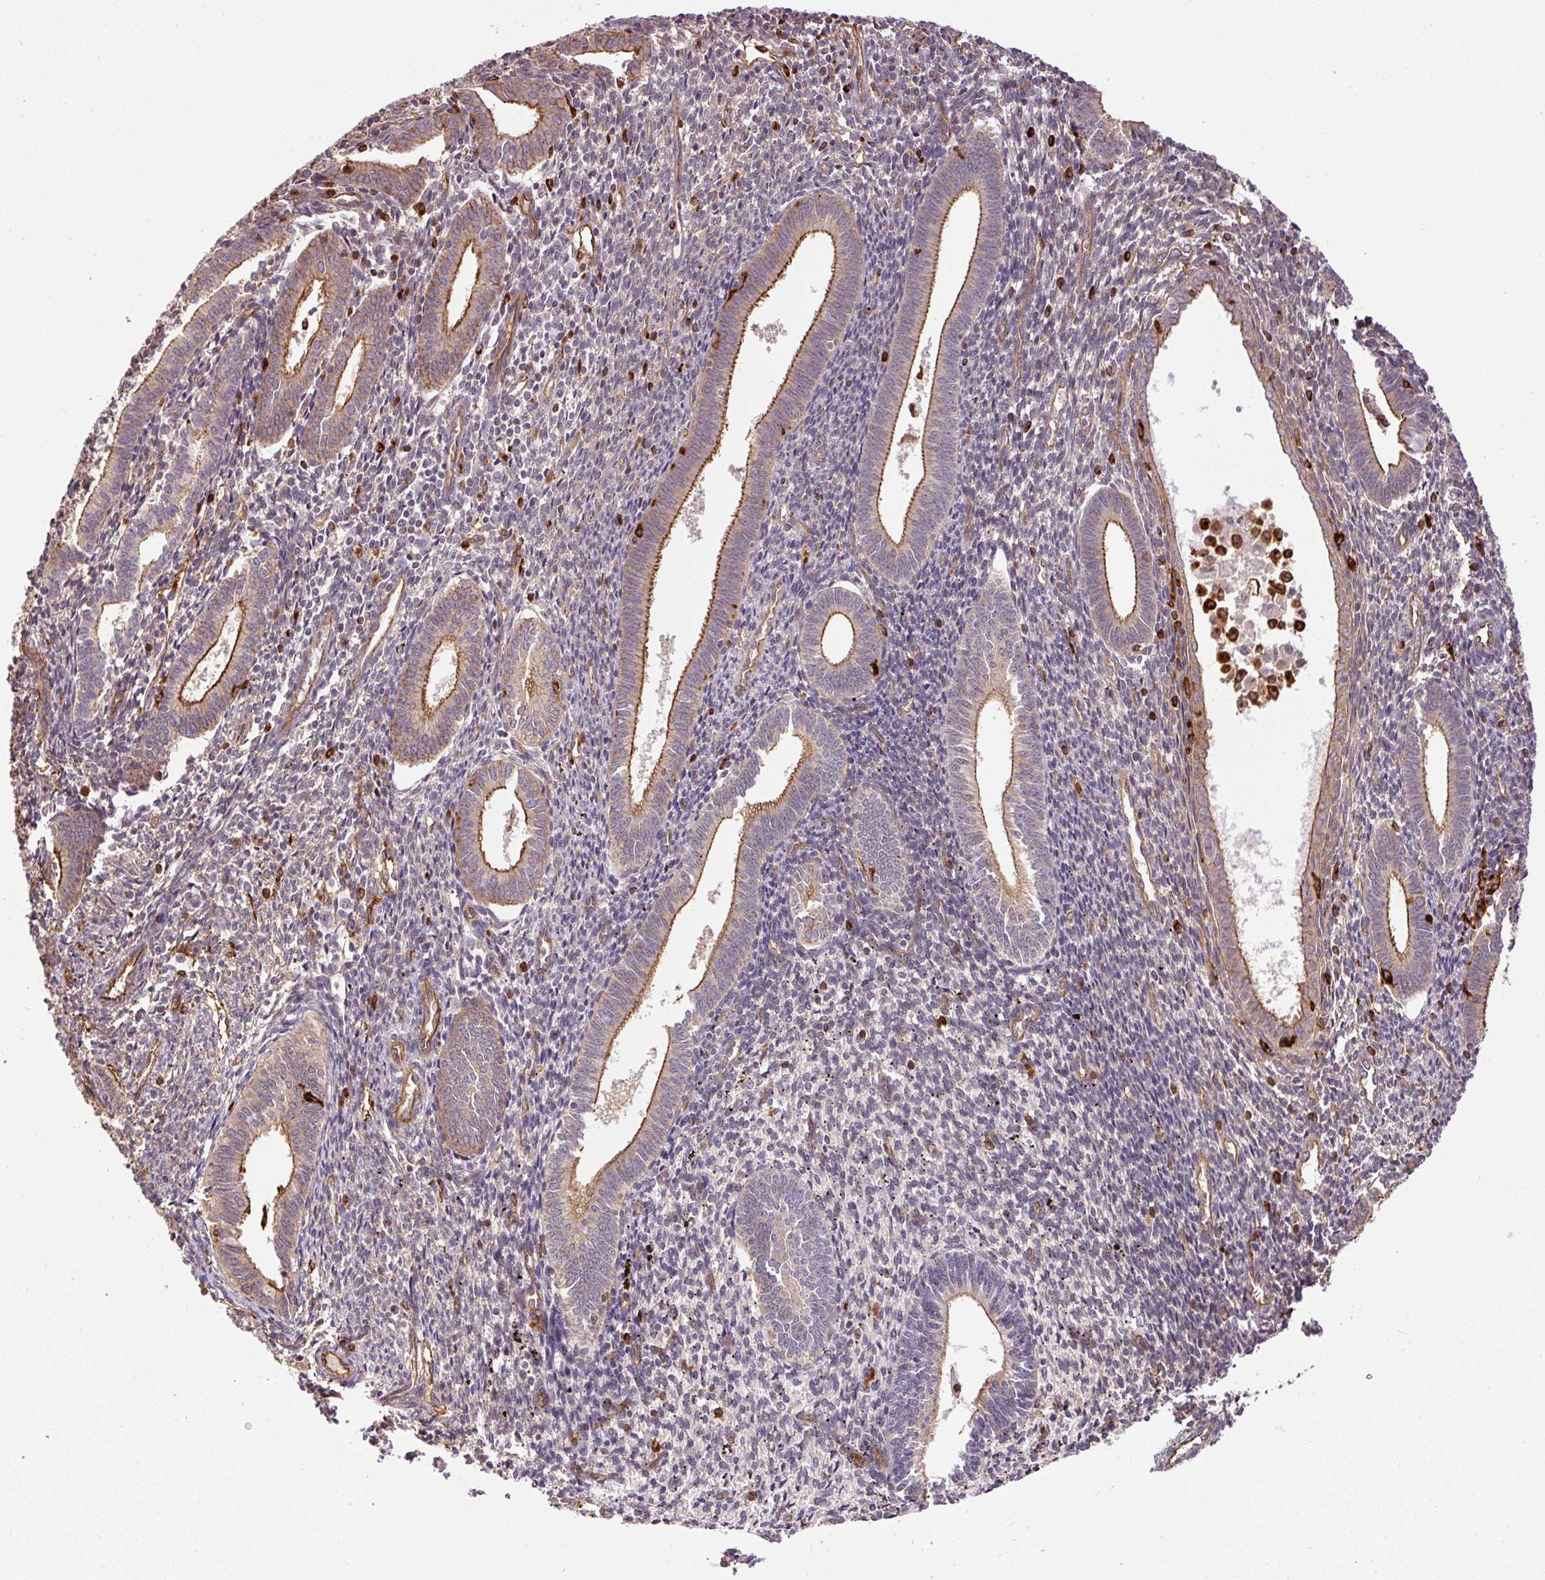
{"staining": {"intensity": "moderate", "quantity": "<25%", "location": "cytoplasmic/membranous"}, "tissue": "endometrium", "cell_type": "Cells in endometrial stroma", "image_type": "normal", "snomed": [{"axis": "morphology", "description": "Normal tissue, NOS"}, {"axis": "topography", "description": "Endometrium"}], "caption": "Protein expression analysis of normal human endometrium reveals moderate cytoplasmic/membranous positivity in approximately <25% of cells in endometrial stroma. The protein is stained brown, and the nuclei are stained in blue (DAB (3,3'-diaminobenzidine) IHC with brightfield microscopy, high magnification).", "gene": "B3GALT5", "patient": {"sex": "female", "age": 41}}